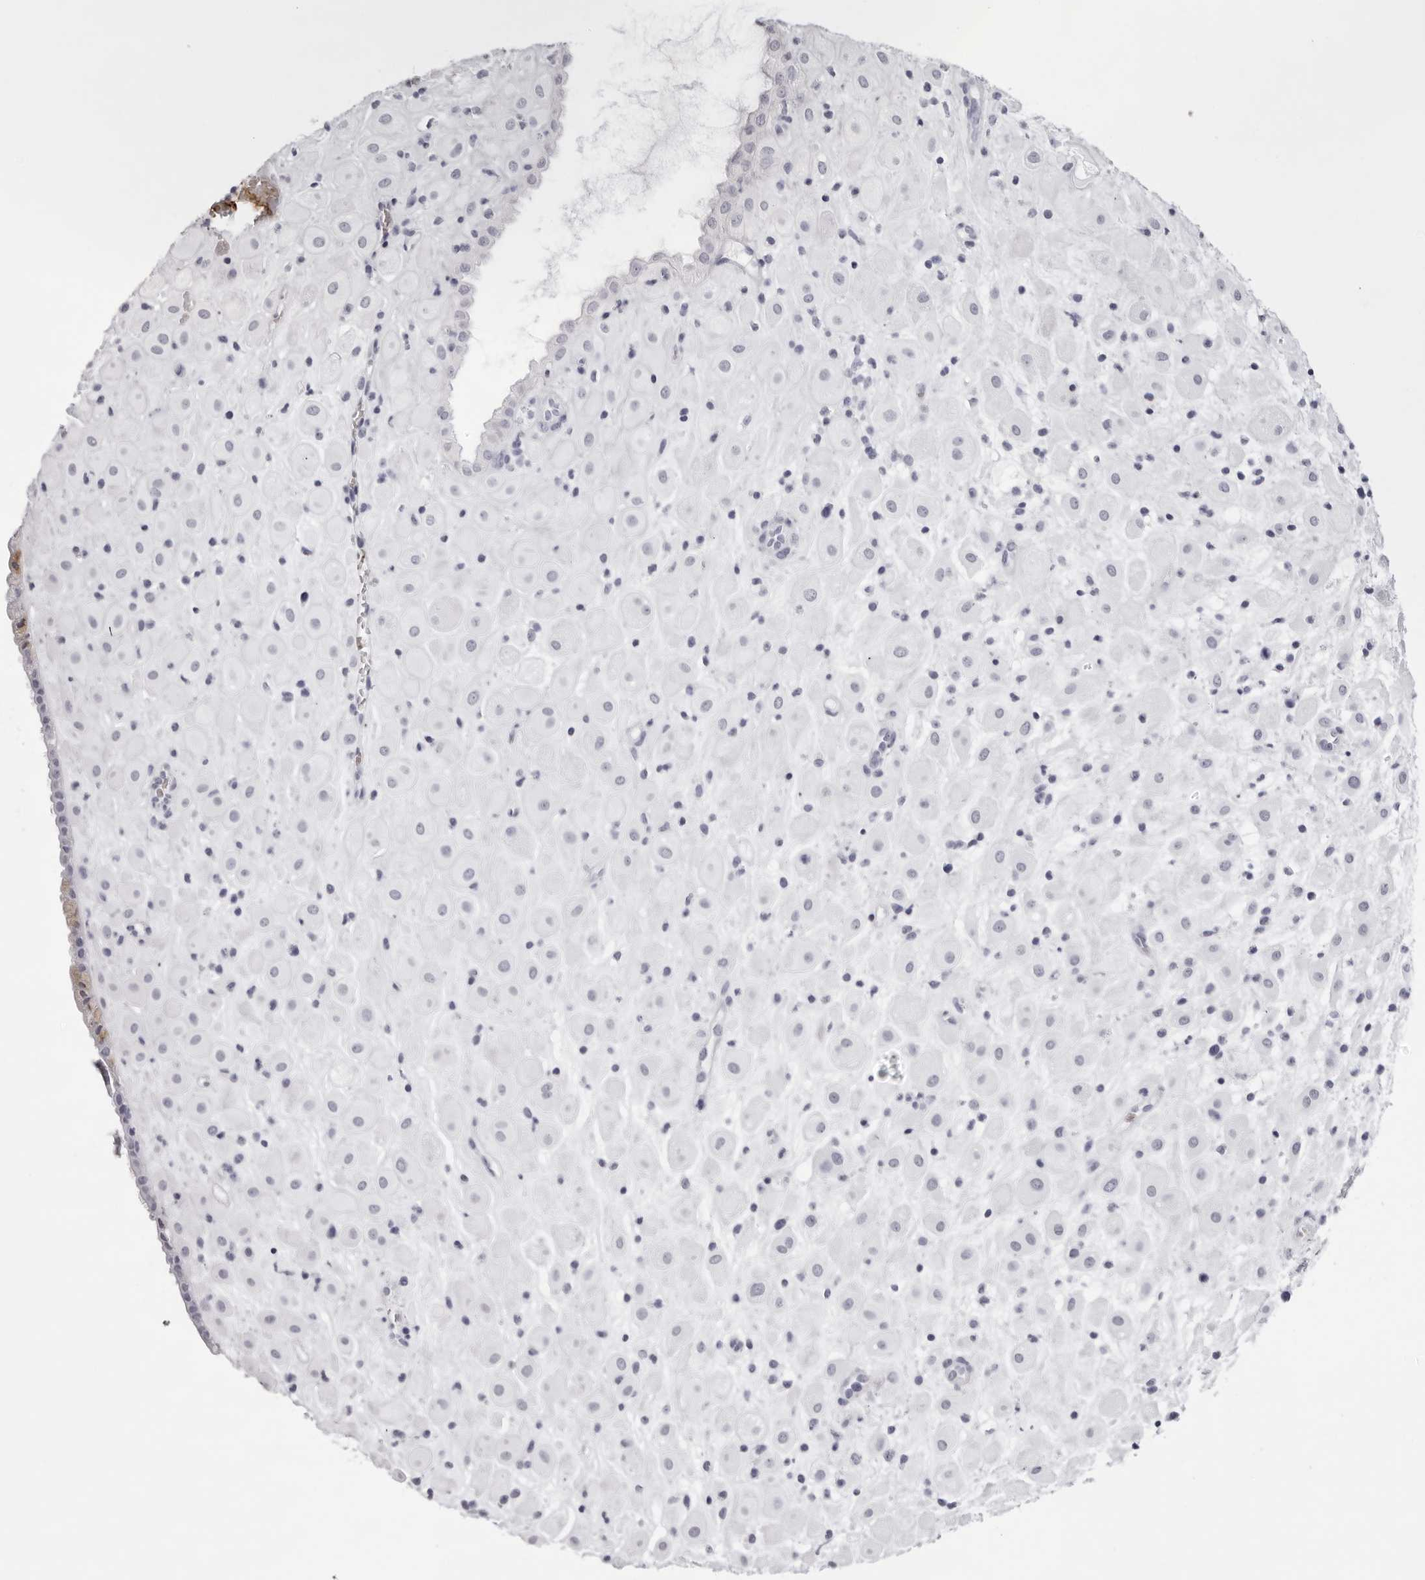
{"staining": {"intensity": "negative", "quantity": "none", "location": "none"}, "tissue": "placenta", "cell_type": "Decidual cells", "image_type": "normal", "snomed": [{"axis": "morphology", "description": "Normal tissue, NOS"}, {"axis": "topography", "description": "Placenta"}], "caption": "A high-resolution histopathology image shows immunohistochemistry (IHC) staining of normal placenta, which demonstrates no significant expression in decidual cells. (Brightfield microscopy of DAB (3,3'-diaminobenzidine) immunohistochemistry (IHC) at high magnification).", "gene": "SPTA1", "patient": {"sex": "female", "age": 35}}